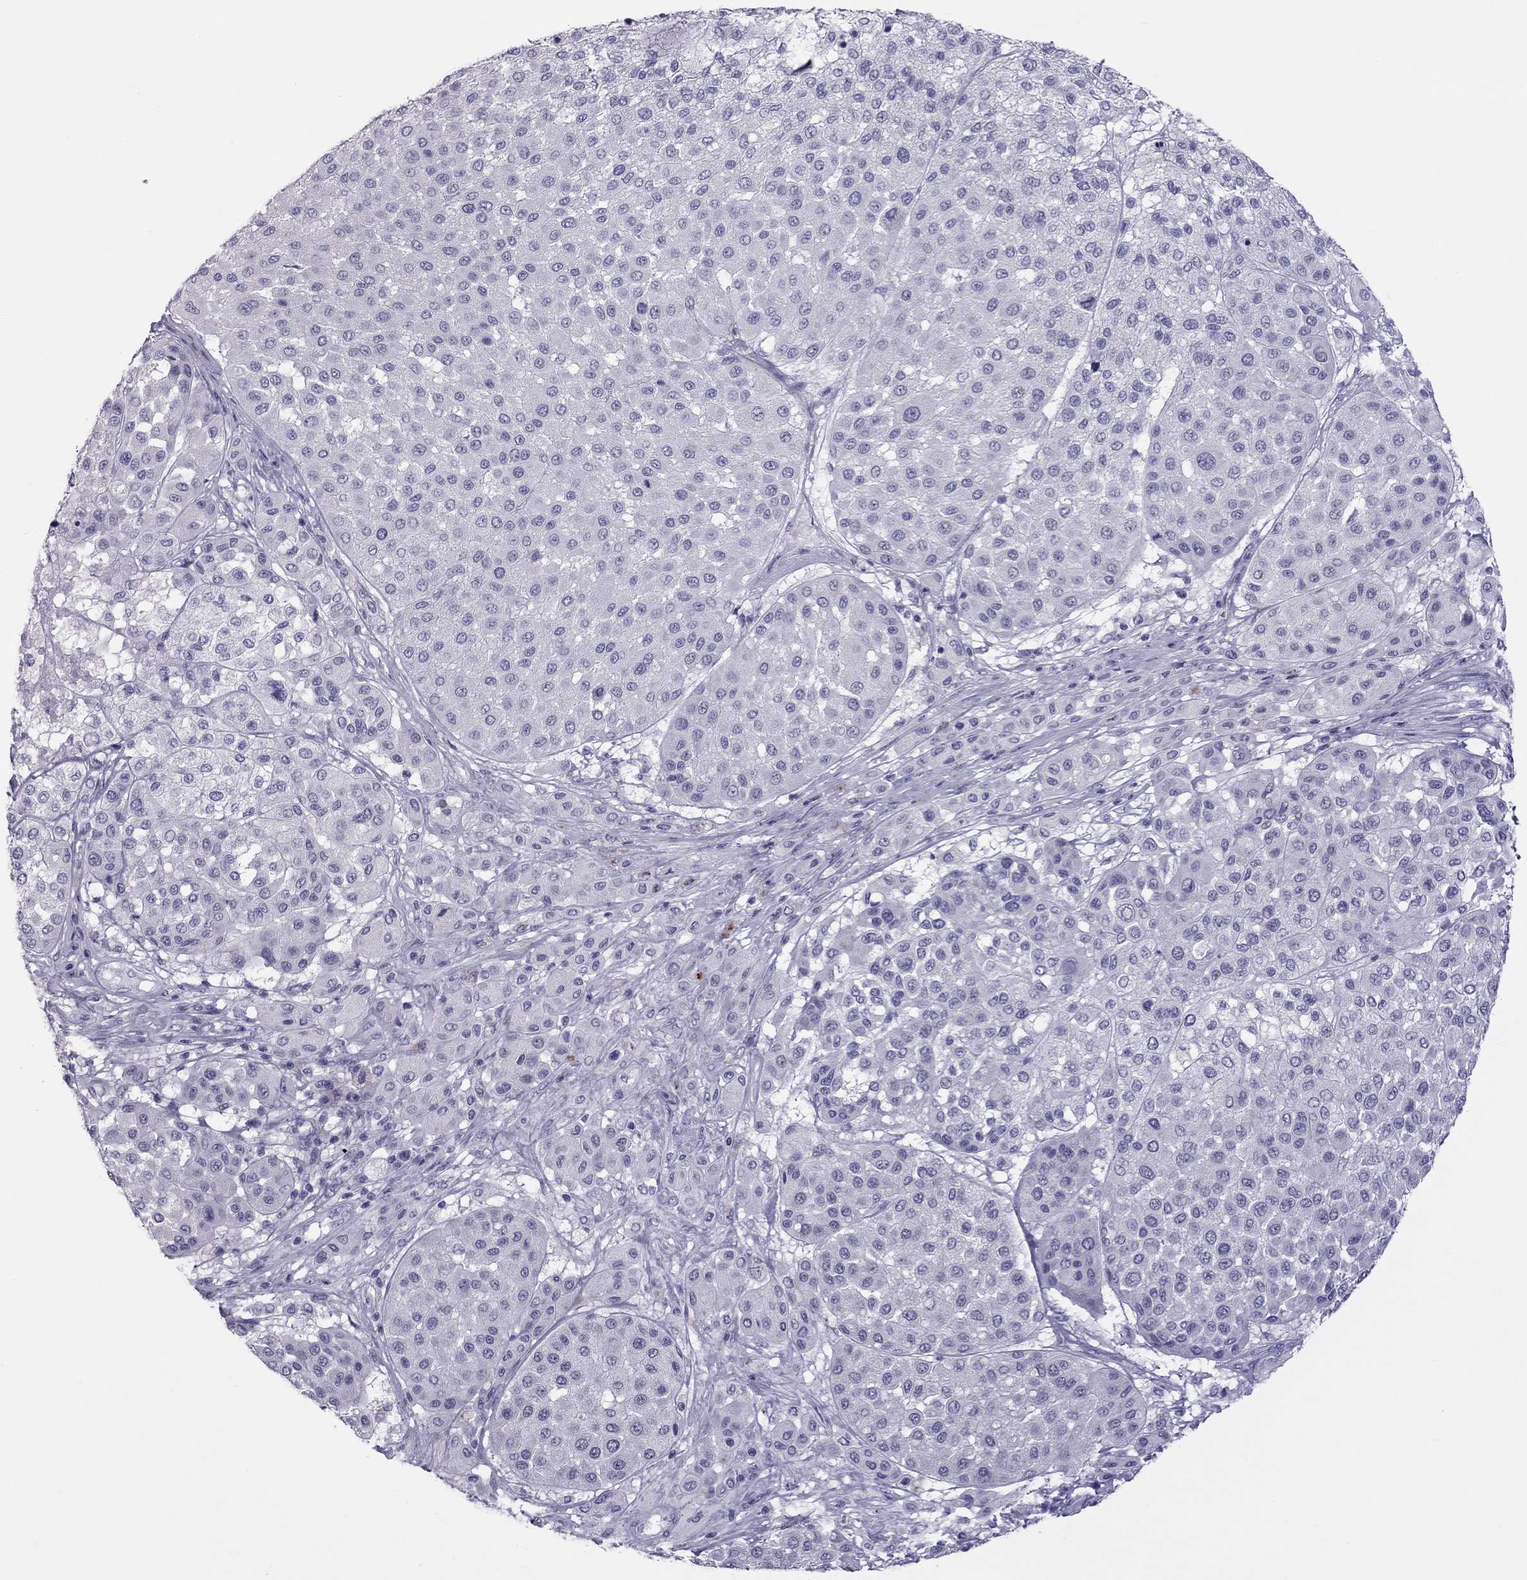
{"staining": {"intensity": "negative", "quantity": "none", "location": "none"}, "tissue": "melanoma", "cell_type": "Tumor cells", "image_type": "cancer", "snomed": [{"axis": "morphology", "description": "Malignant melanoma, Metastatic site"}, {"axis": "topography", "description": "Smooth muscle"}], "caption": "IHC micrograph of malignant melanoma (metastatic site) stained for a protein (brown), which shows no expression in tumor cells. Brightfield microscopy of IHC stained with DAB (brown) and hematoxylin (blue), captured at high magnification.", "gene": "TEX14", "patient": {"sex": "male", "age": 41}}